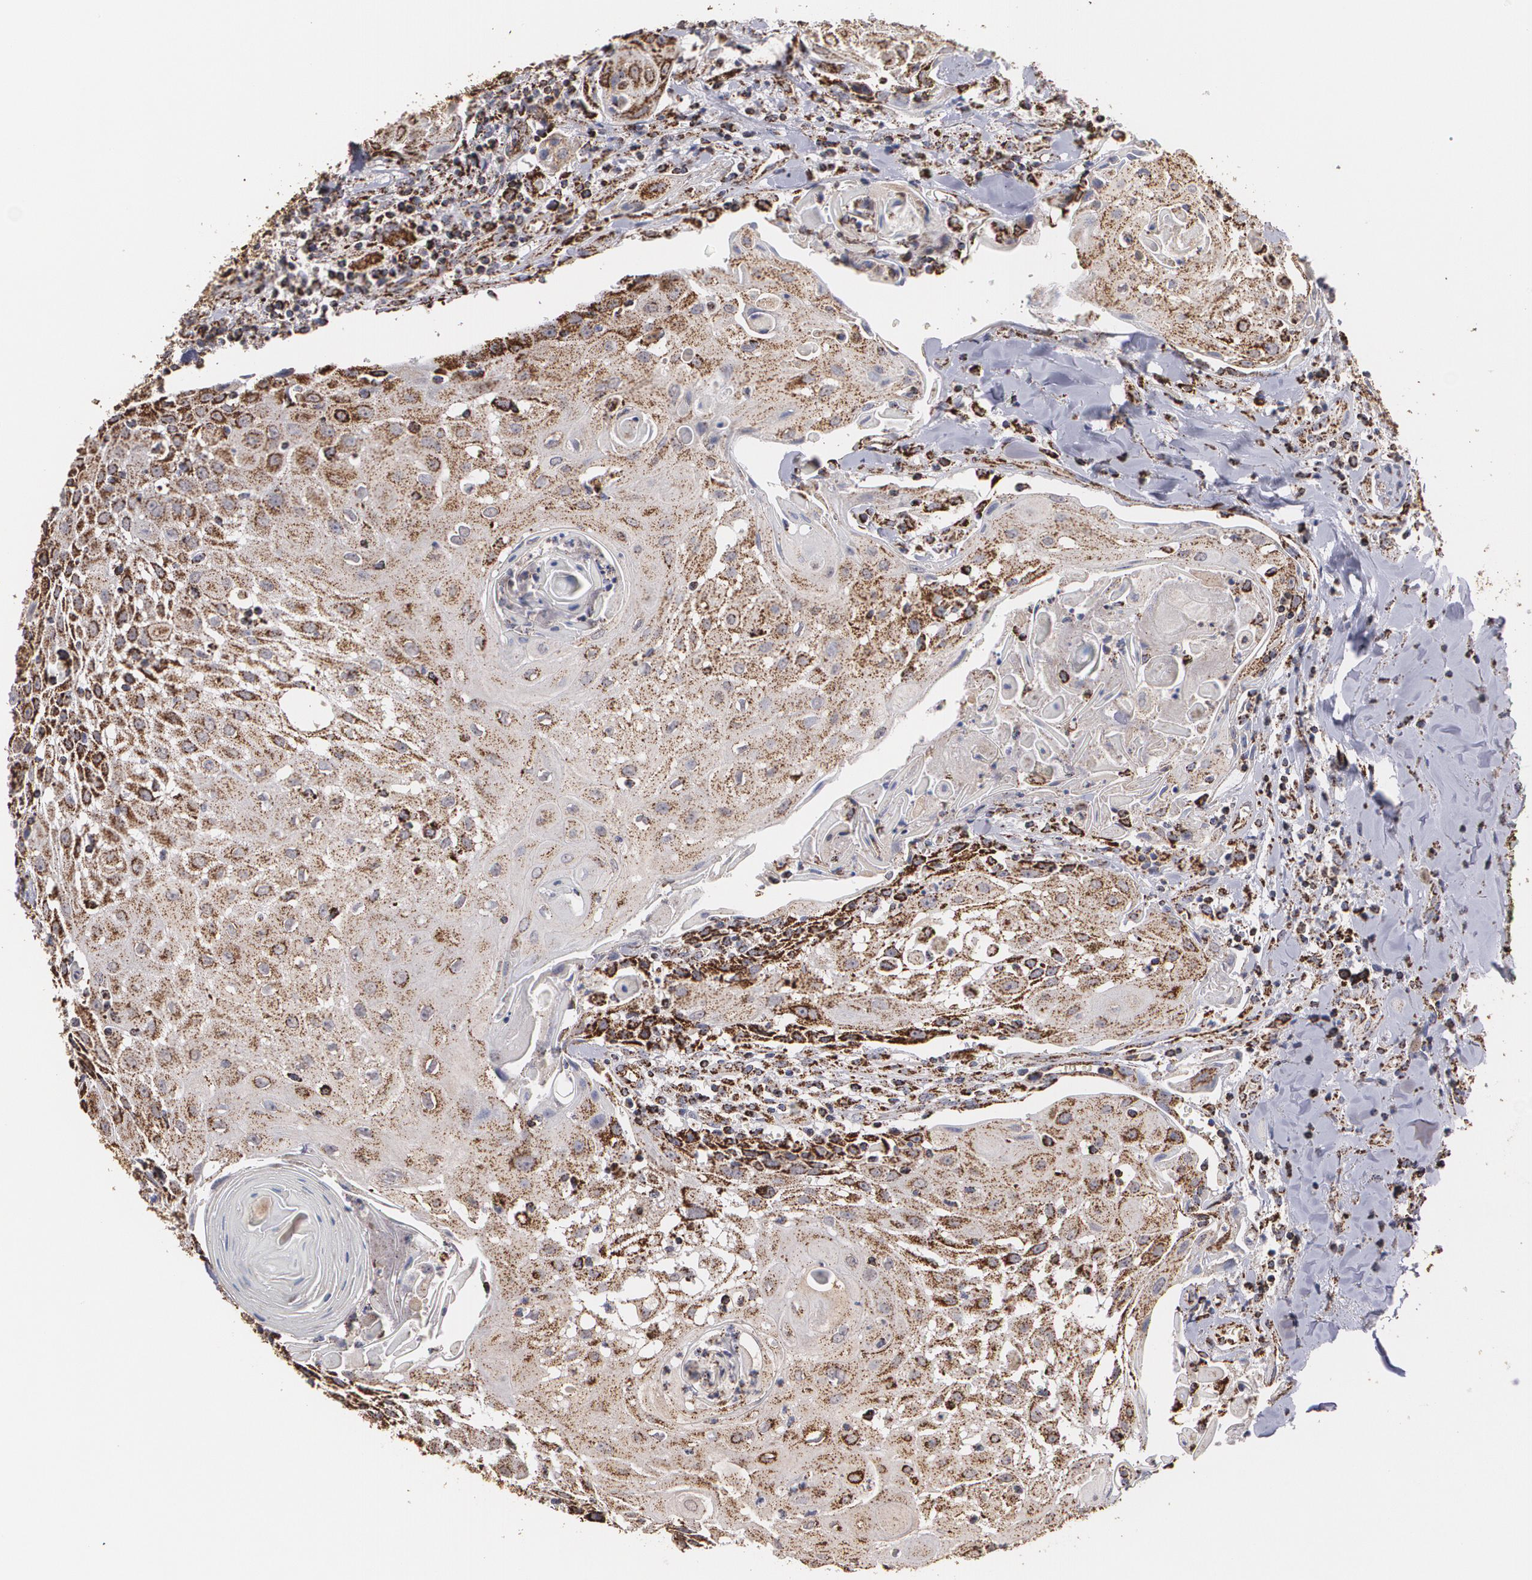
{"staining": {"intensity": "strong", "quantity": ">75%", "location": "cytoplasmic/membranous"}, "tissue": "head and neck cancer", "cell_type": "Tumor cells", "image_type": "cancer", "snomed": [{"axis": "morphology", "description": "Squamous cell carcinoma, NOS"}, {"axis": "topography", "description": "Oral tissue"}, {"axis": "topography", "description": "Head-Neck"}], "caption": "This is an image of immunohistochemistry staining of squamous cell carcinoma (head and neck), which shows strong expression in the cytoplasmic/membranous of tumor cells.", "gene": "HSPD1", "patient": {"sex": "female", "age": 82}}